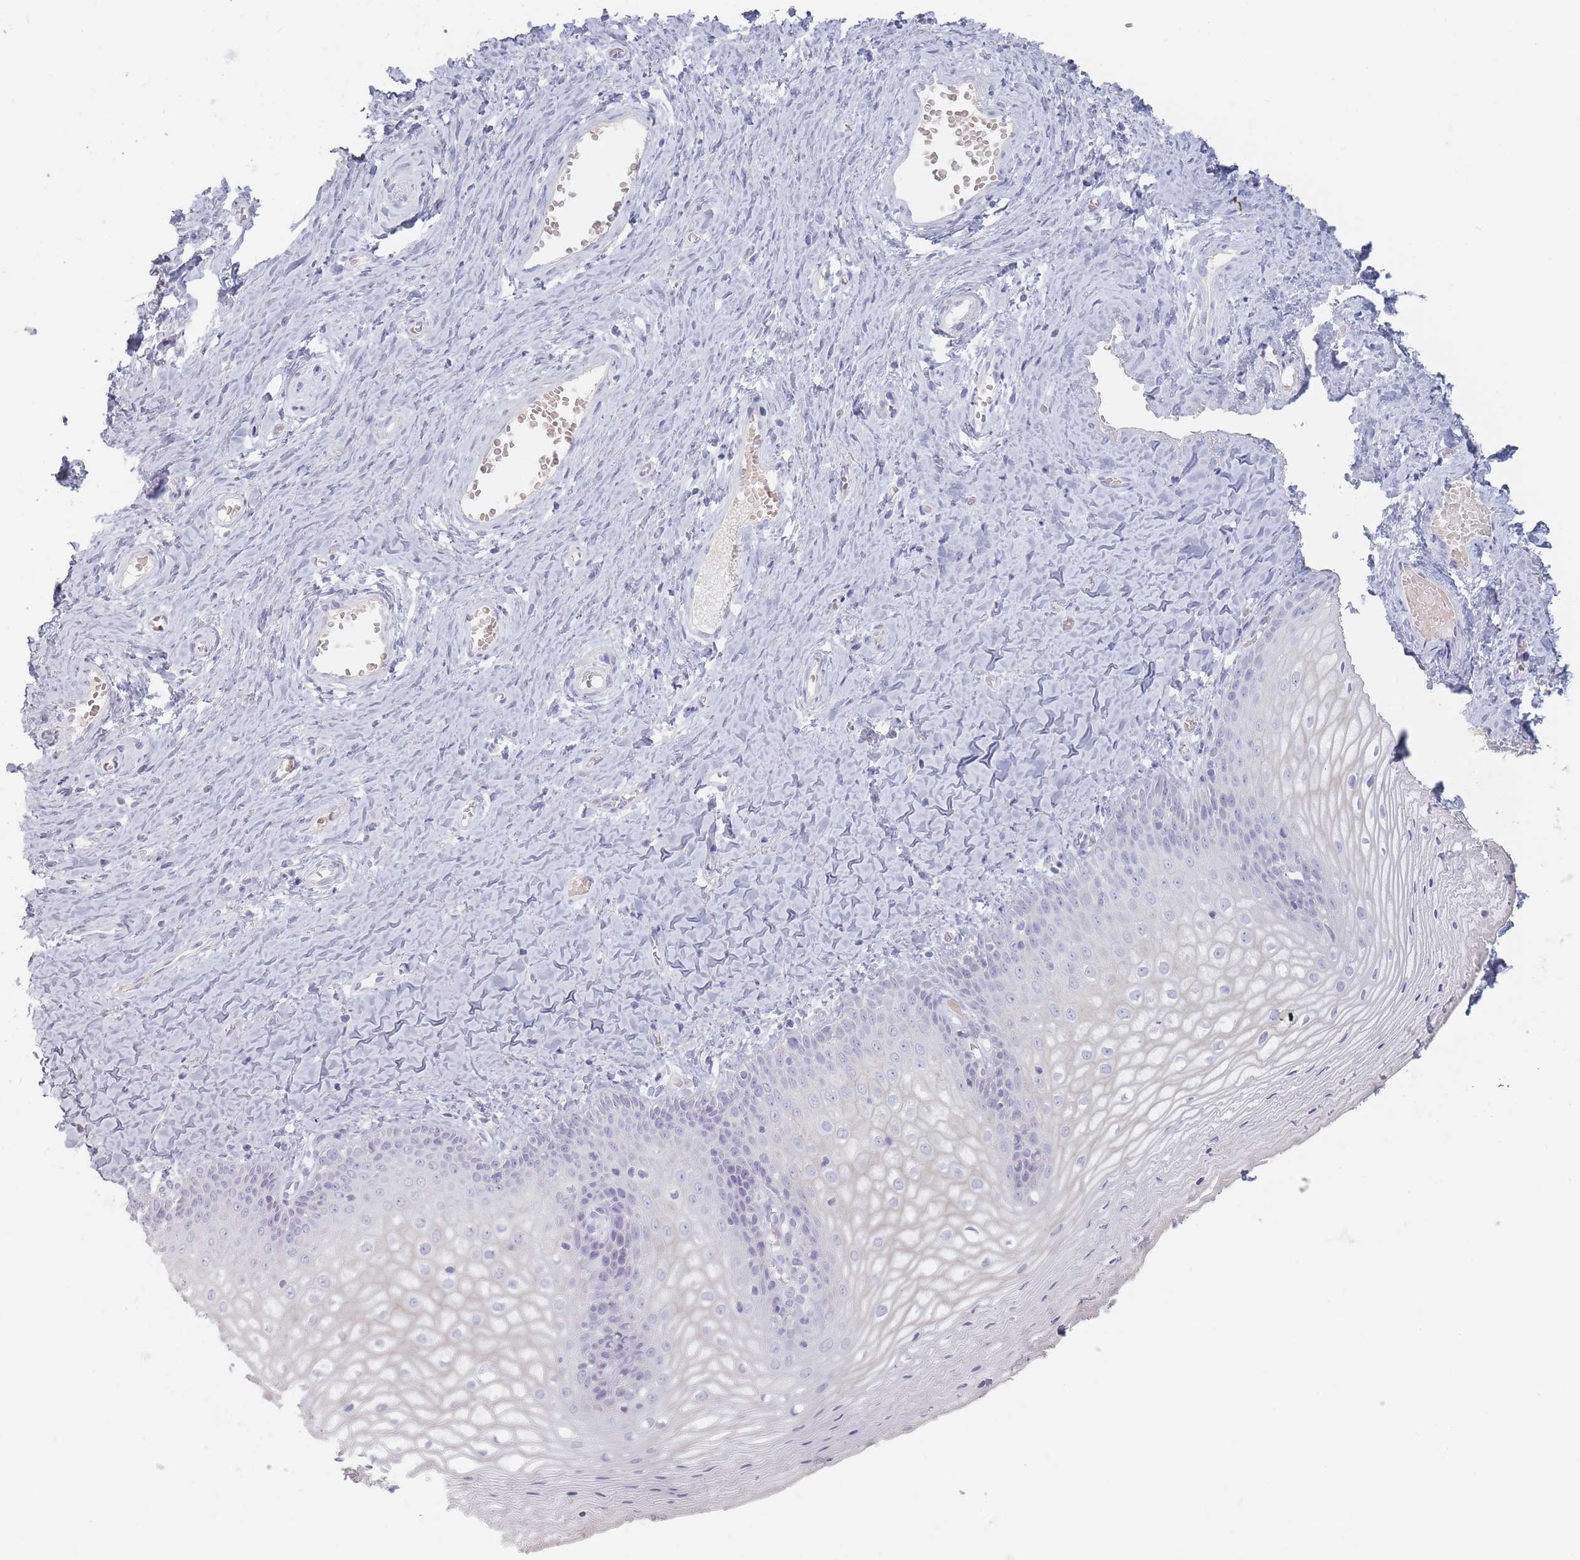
{"staining": {"intensity": "negative", "quantity": "none", "location": "none"}, "tissue": "vagina", "cell_type": "Squamous epithelial cells", "image_type": "normal", "snomed": [{"axis": "morphology", "description": "Normal tissue, NOS"}, {"axis": "topography", "description": "Vagina"}], "caption": "Human vagina stained for a protein using IHC reveals no expression in squamous epithelial cells.", "gene": "HELZ2", "patient": {"sex": "female", "age": 65}}